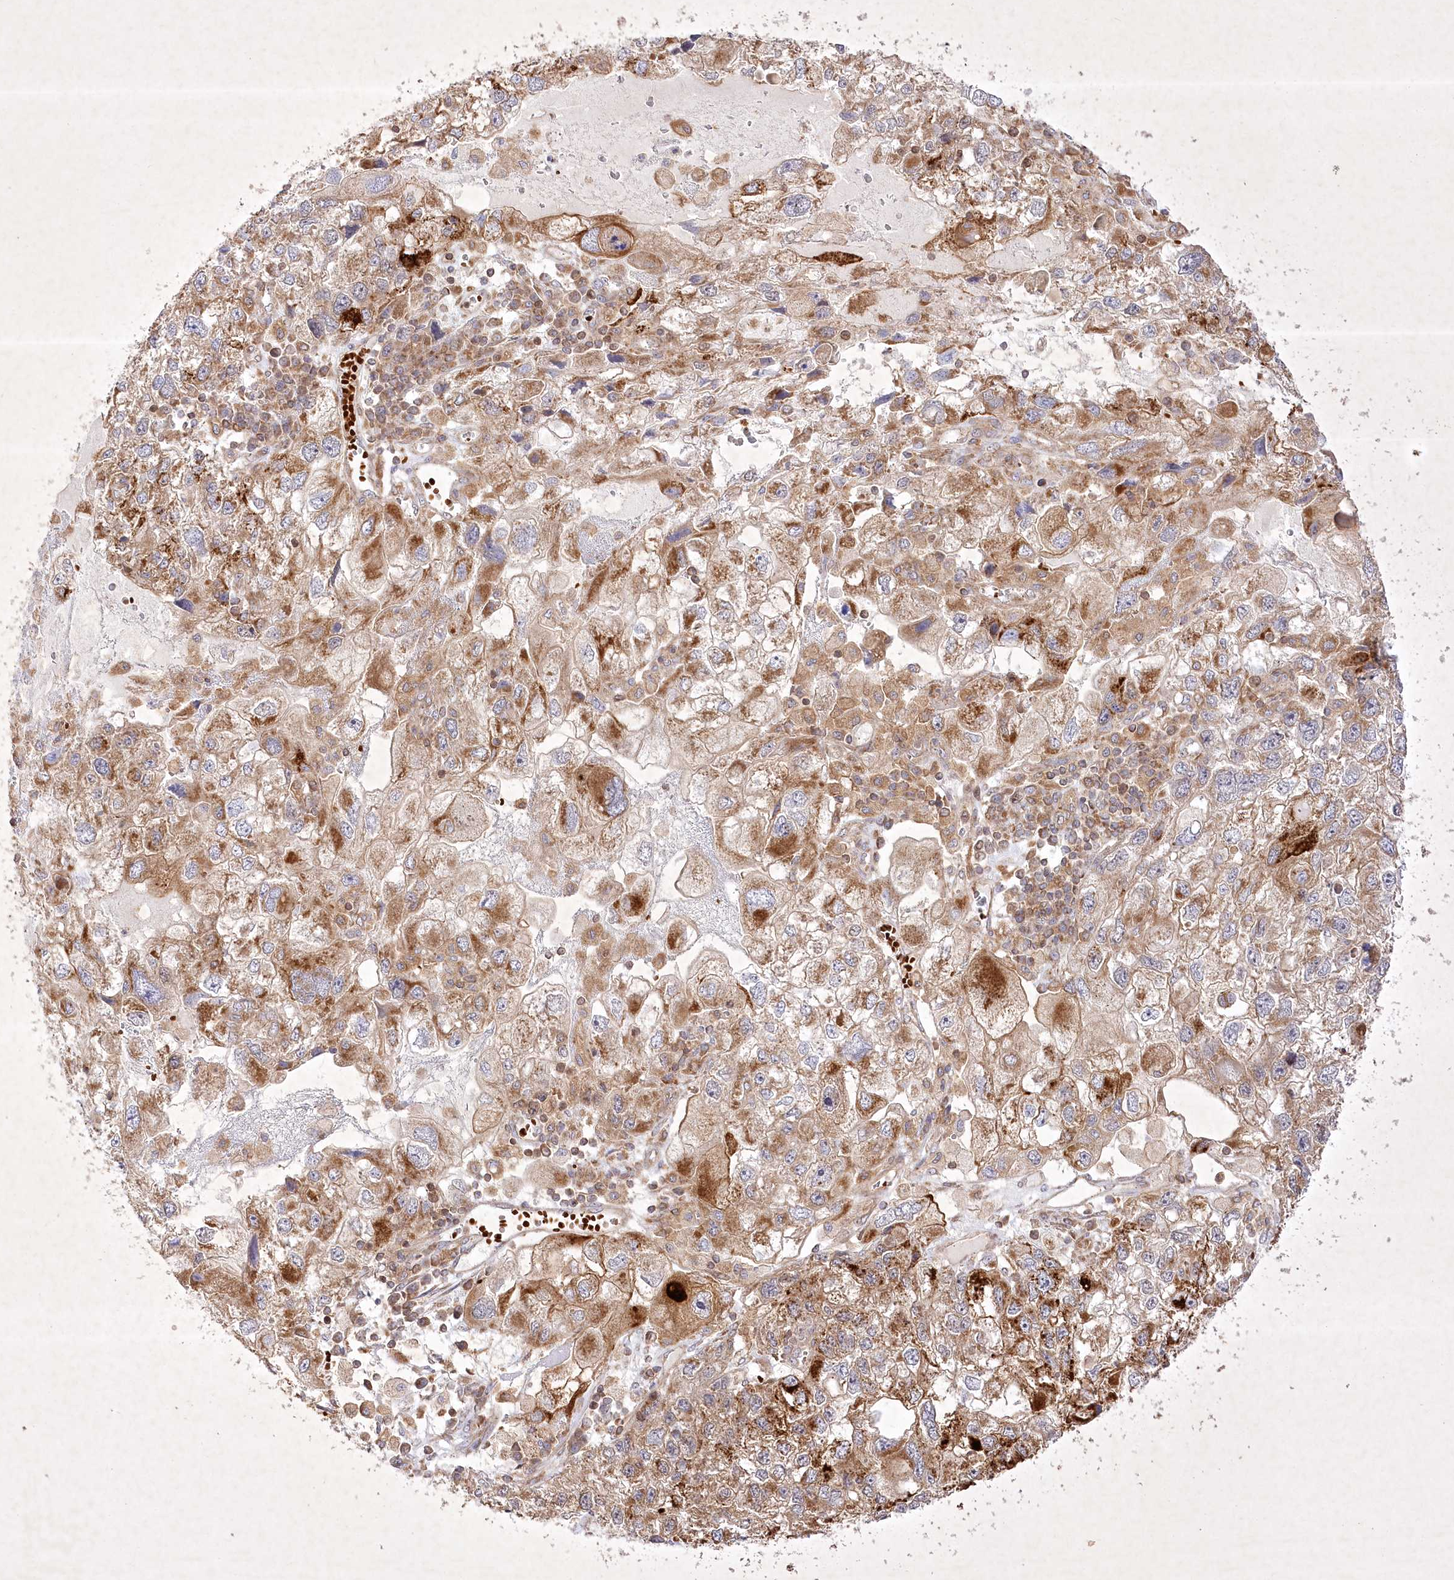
{"staining": {"intensity": "moderate", "quantity": ">75%", "location": "cytoplasmic/membranous"}, "tissue": "endometrial cancer", "cell_type": "Tumor cells", "image_type": "cancer", "snomed": [{"axis": "morphology", "description": "Adenocarcinoma, NOS"}, {"axis": "topography", "description": "Endometrium"}], "caption": "This photomicrograph demonstrates IHC staining of human endometrial cancer, with medium moderate cytoplasmic/membranous positivity in approximately >75% of tumor cells.", "gene": "OPA1", "patient": {"sex": "female", "age": 49}}